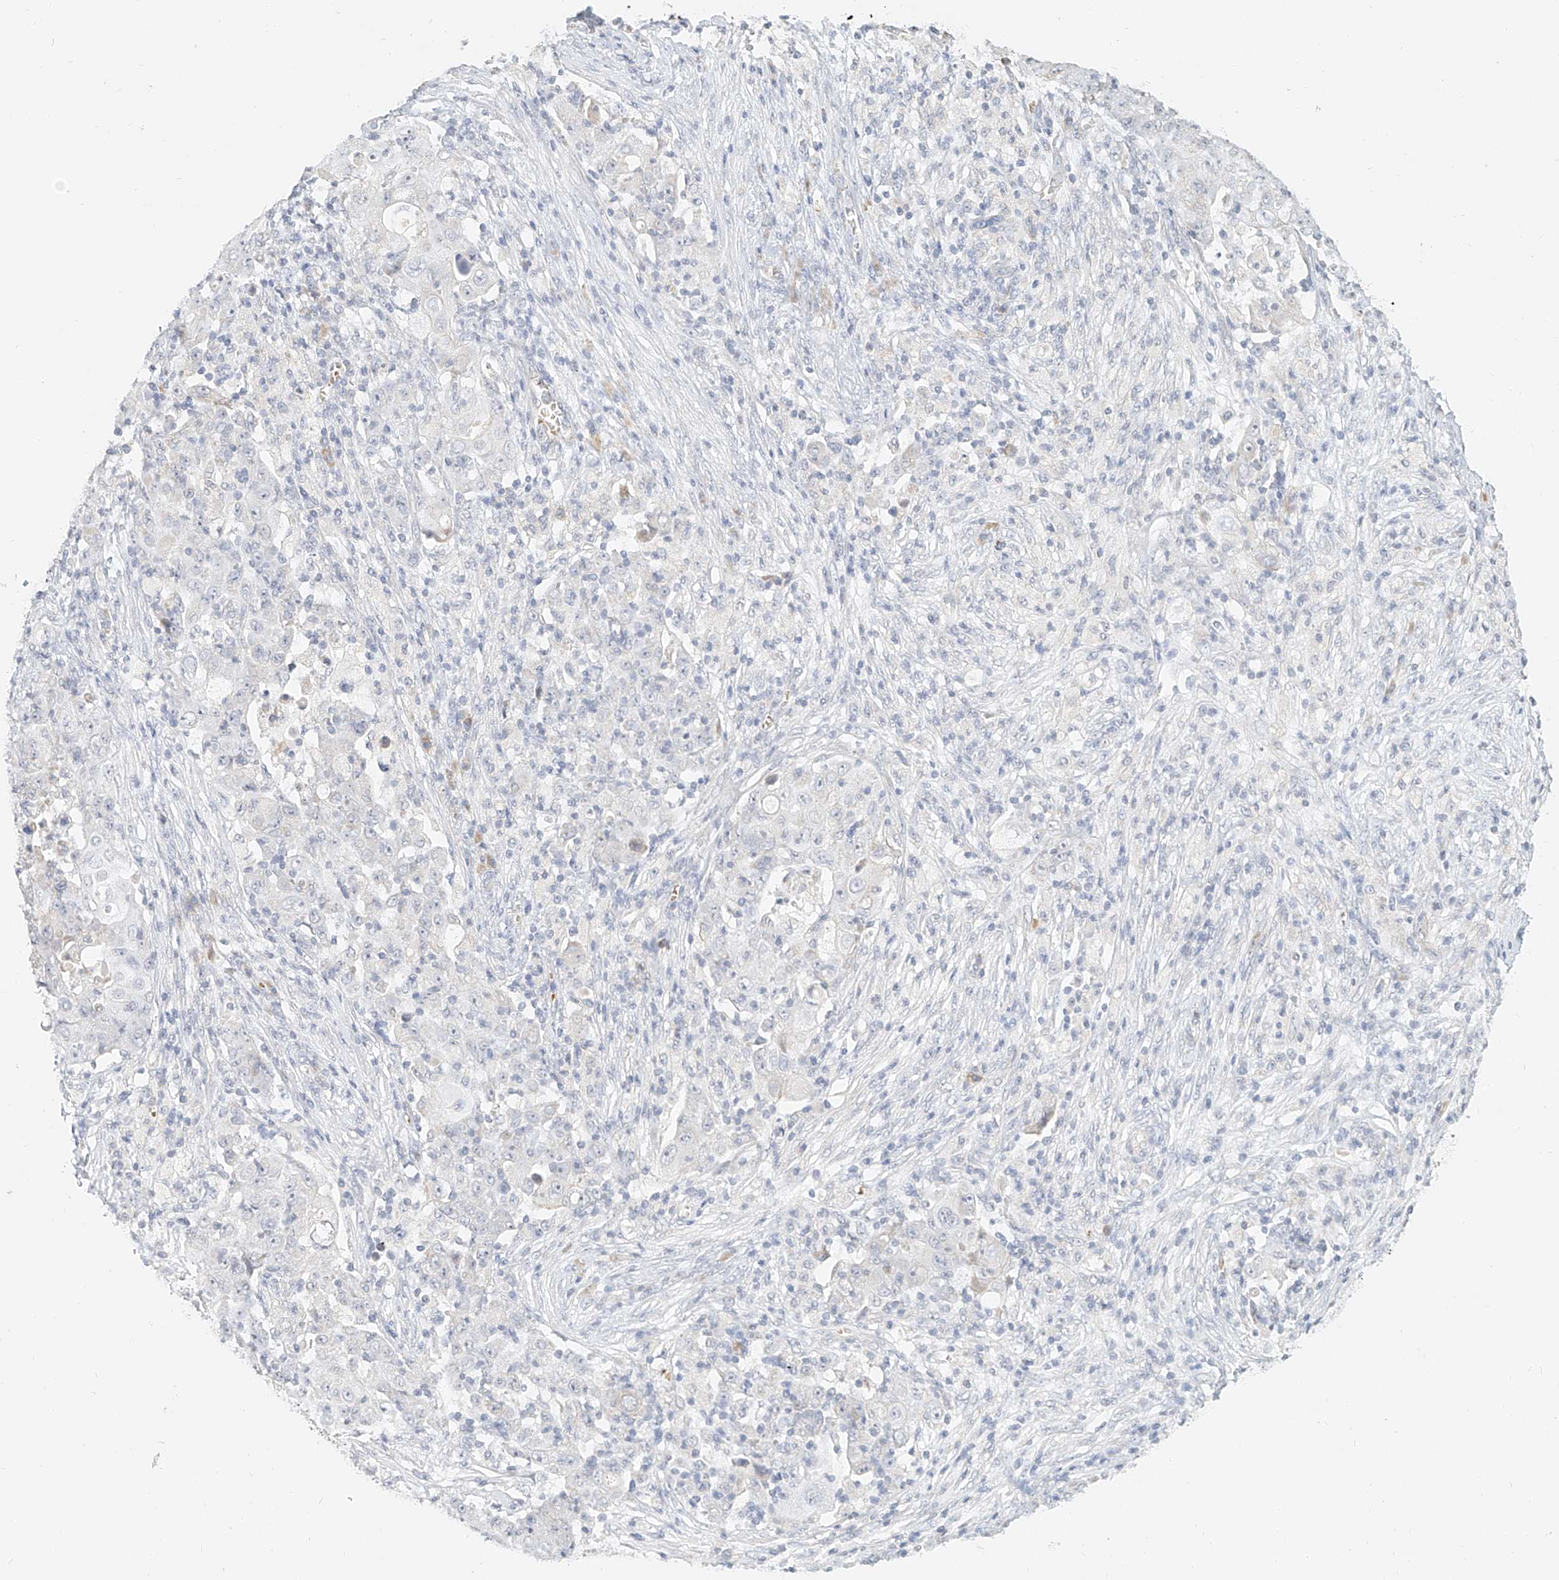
{"staining": {"intensity": "negative", "quantity": "none", "location": "none"}, "tissue": "ovarian cancer", "cell_type": "Tumor cells", "image_type": "cancer", "snomed": [{"axis": "morphology", "description": "Carcinoma, endometroid"}, {"axis": "topography", "description": "Ovary"}], "caption": "The immunohistochemistry photomicrograph has no significant expression in tumor cells of ovarian cancer (endometroid carcinoma) tissue. Nuclei are stained in blue.", "gene": "CXorf58", "patient": {"sex": "female", "age": 42}}